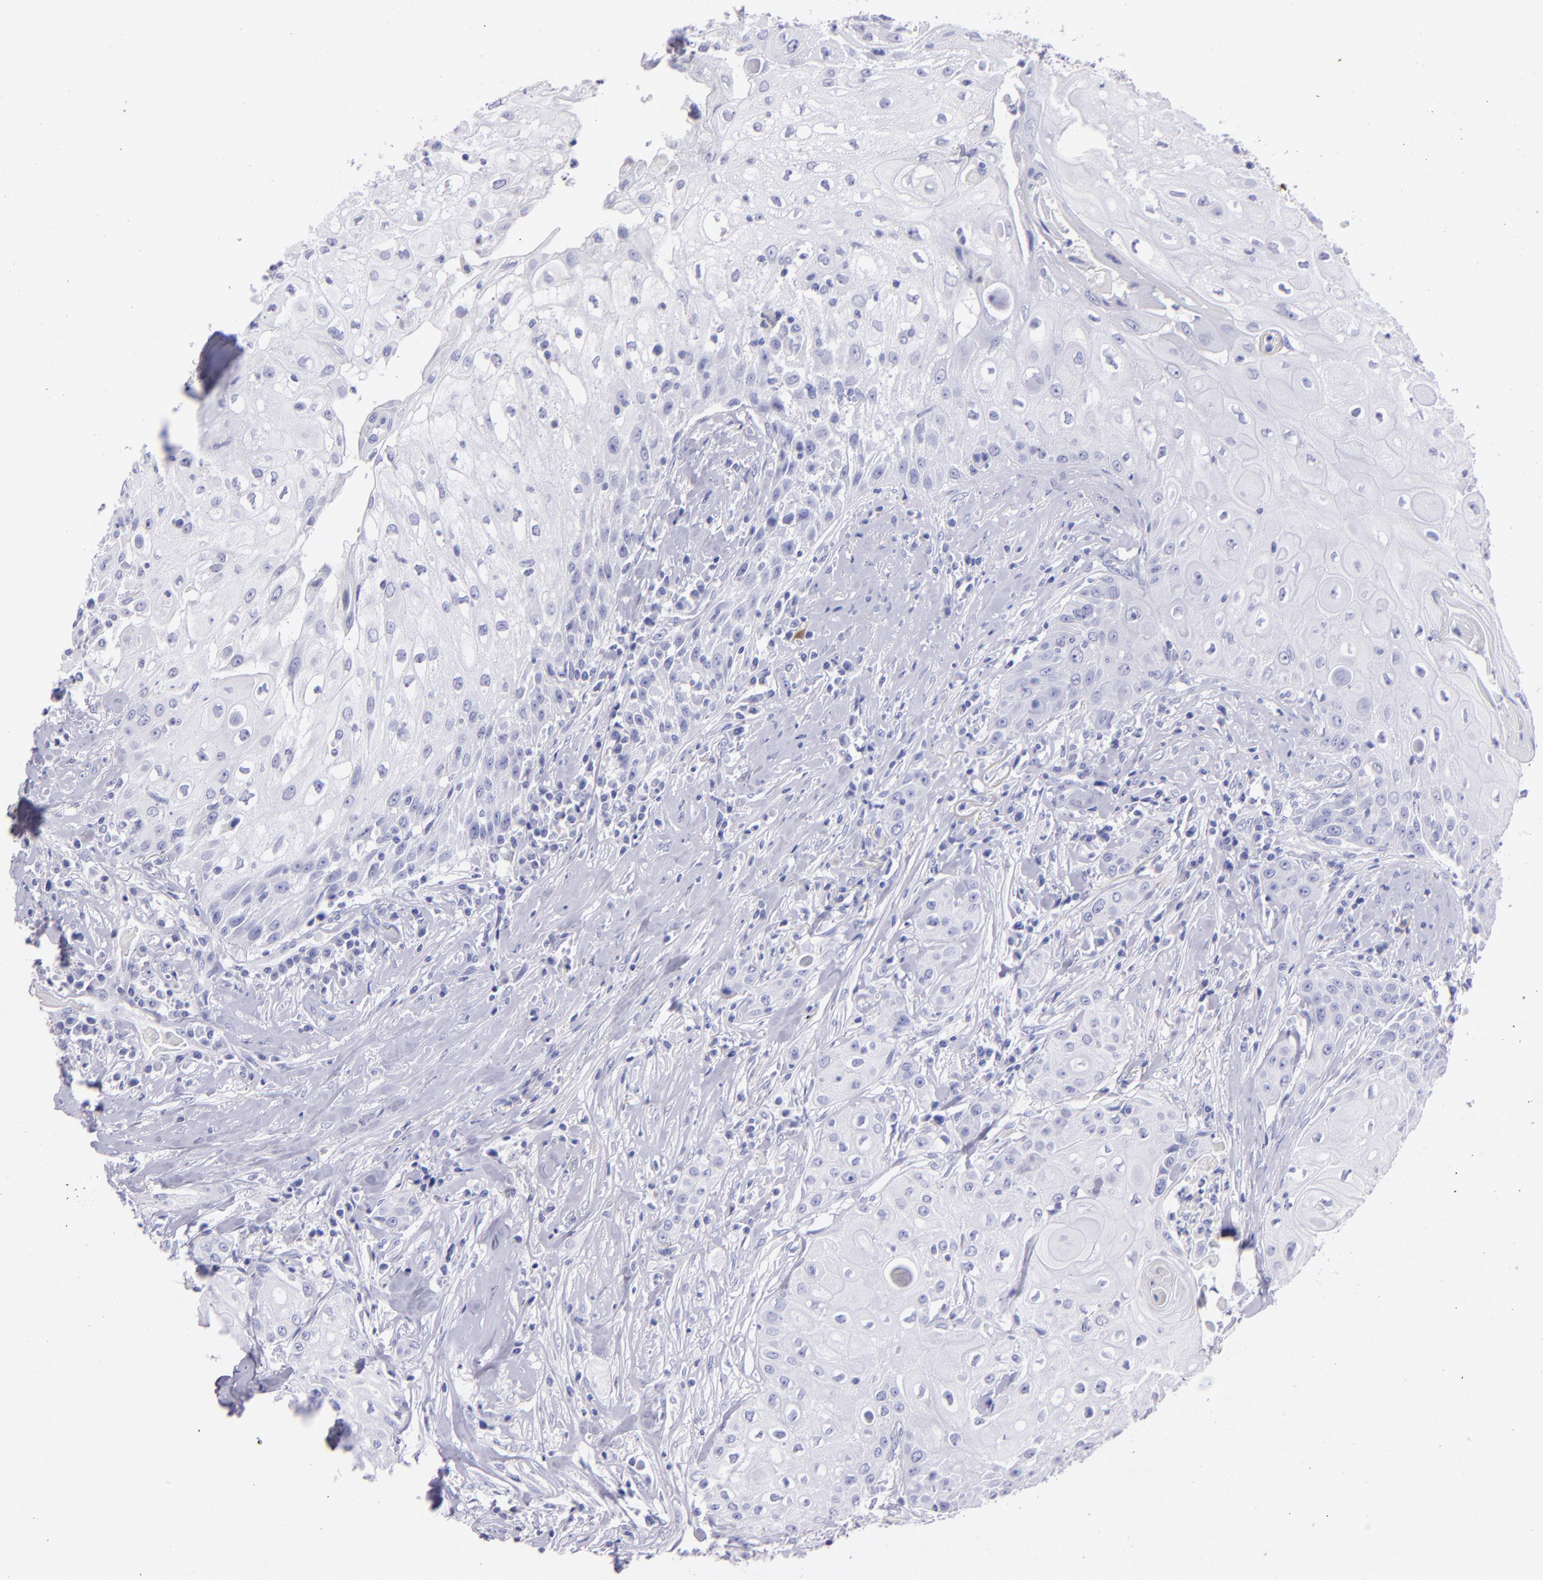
{"staining": {"intensity": "negative", "quantity": "none", "location": "none"}, "tissue": "head and neck cancer", "cell_type": "Tumor cells", "image_type": "cancer", "snomed": [{"axis": "morphology", "description": "Squamous cell carcinoma, NOS"}, {"axis": "topography", "description": "Oral tissue"}, {"axis": "topography", "description": "Head-Neck"}], "caption": "The immunohistochemistry (IHC) image has no significant expression in tumor cells of squamous cell carcinoma (head and neck) tissue.", "gene": "UCHL1", "patient": {"sex": "female", "age": 82}}